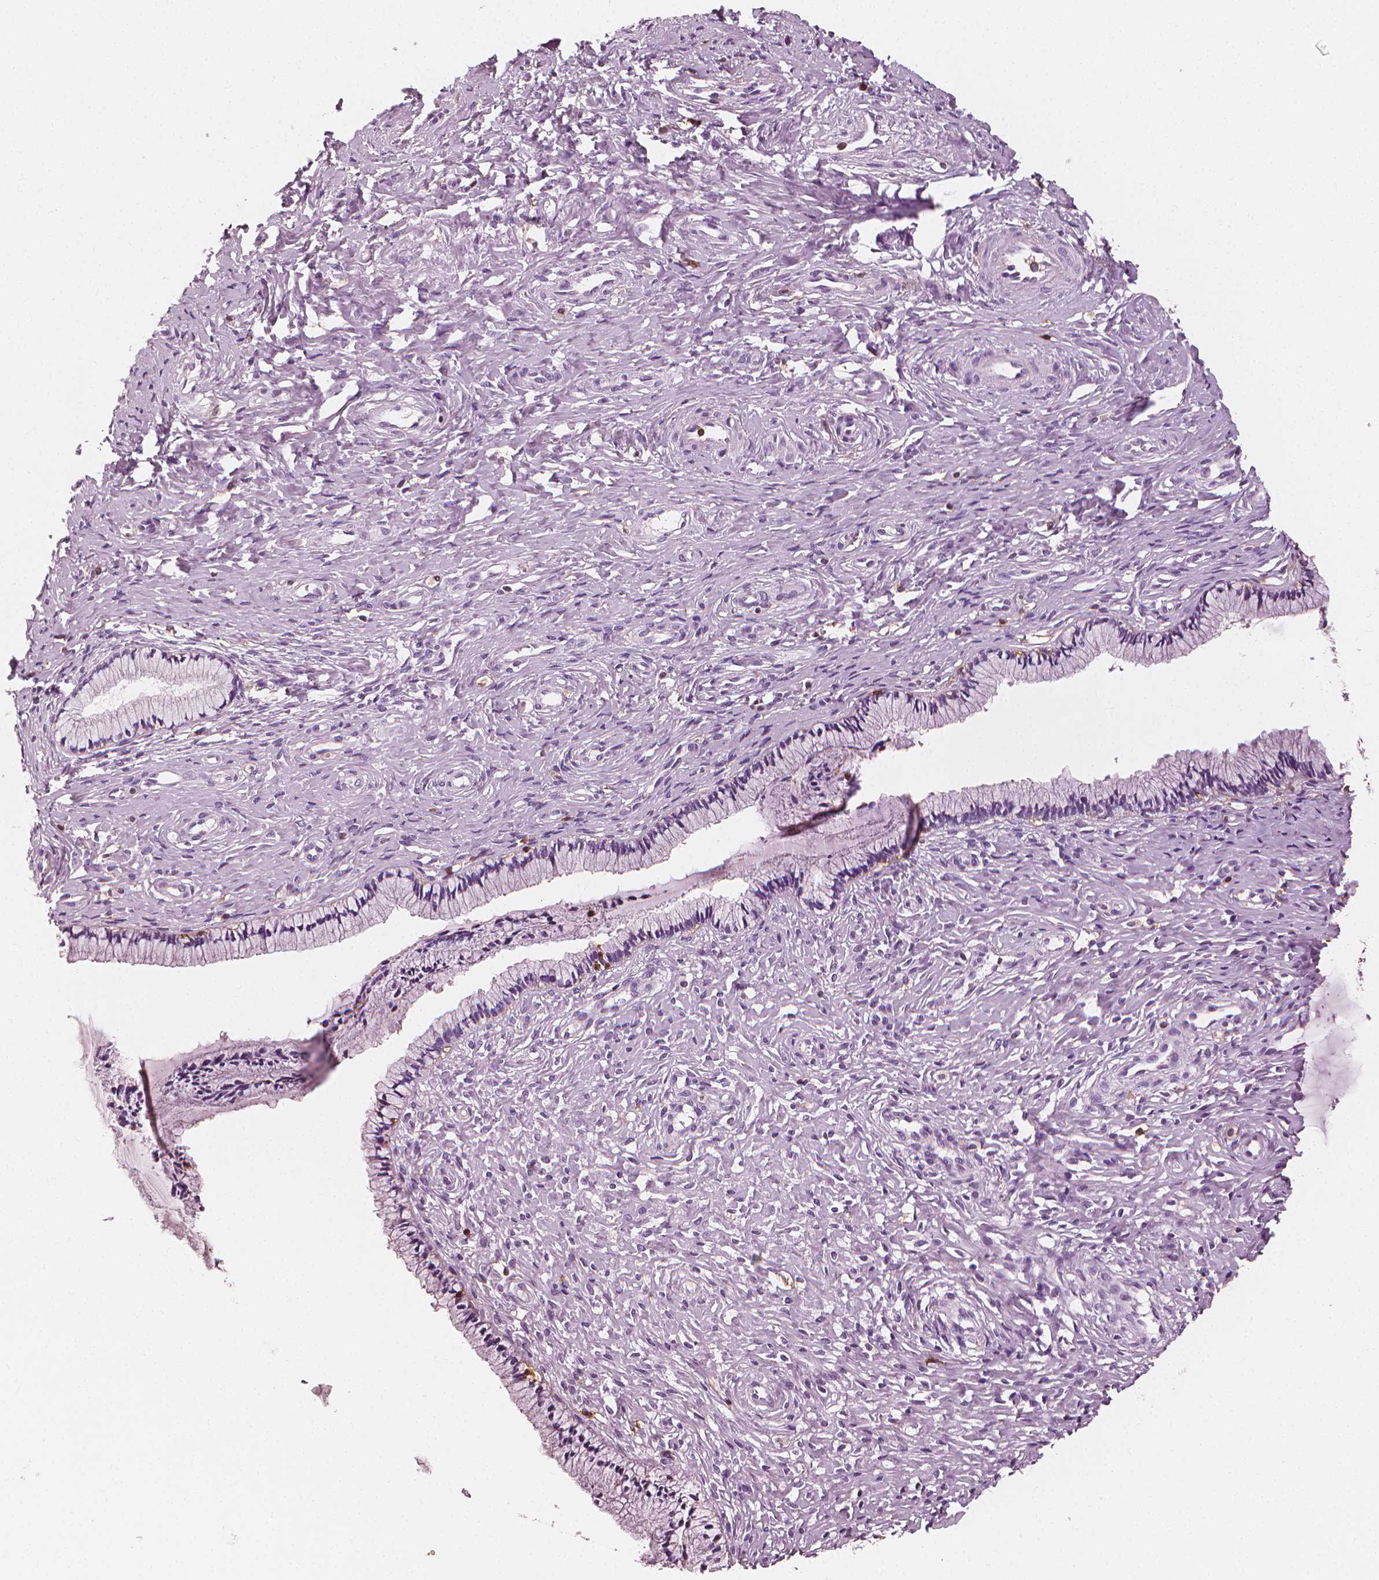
{"staining": {"intensity": "negative", "quantity": "none", "location": "none"}, "tissue": "cervix", "cell_type": "Glandular cells", "image_type": "normal", "snomed": [{"axis": "morphology", "description": "Normal tissue, NOS"}, {"axis": "topography", "description": "Cervix"}], "caption": "A histopathology image of human cervix is negative for staining in glandular cells. (IHC, brightfield microscopy, high magnification).", "gene": "PTPRC", "patient": {"sex": "female", "age": 37}}